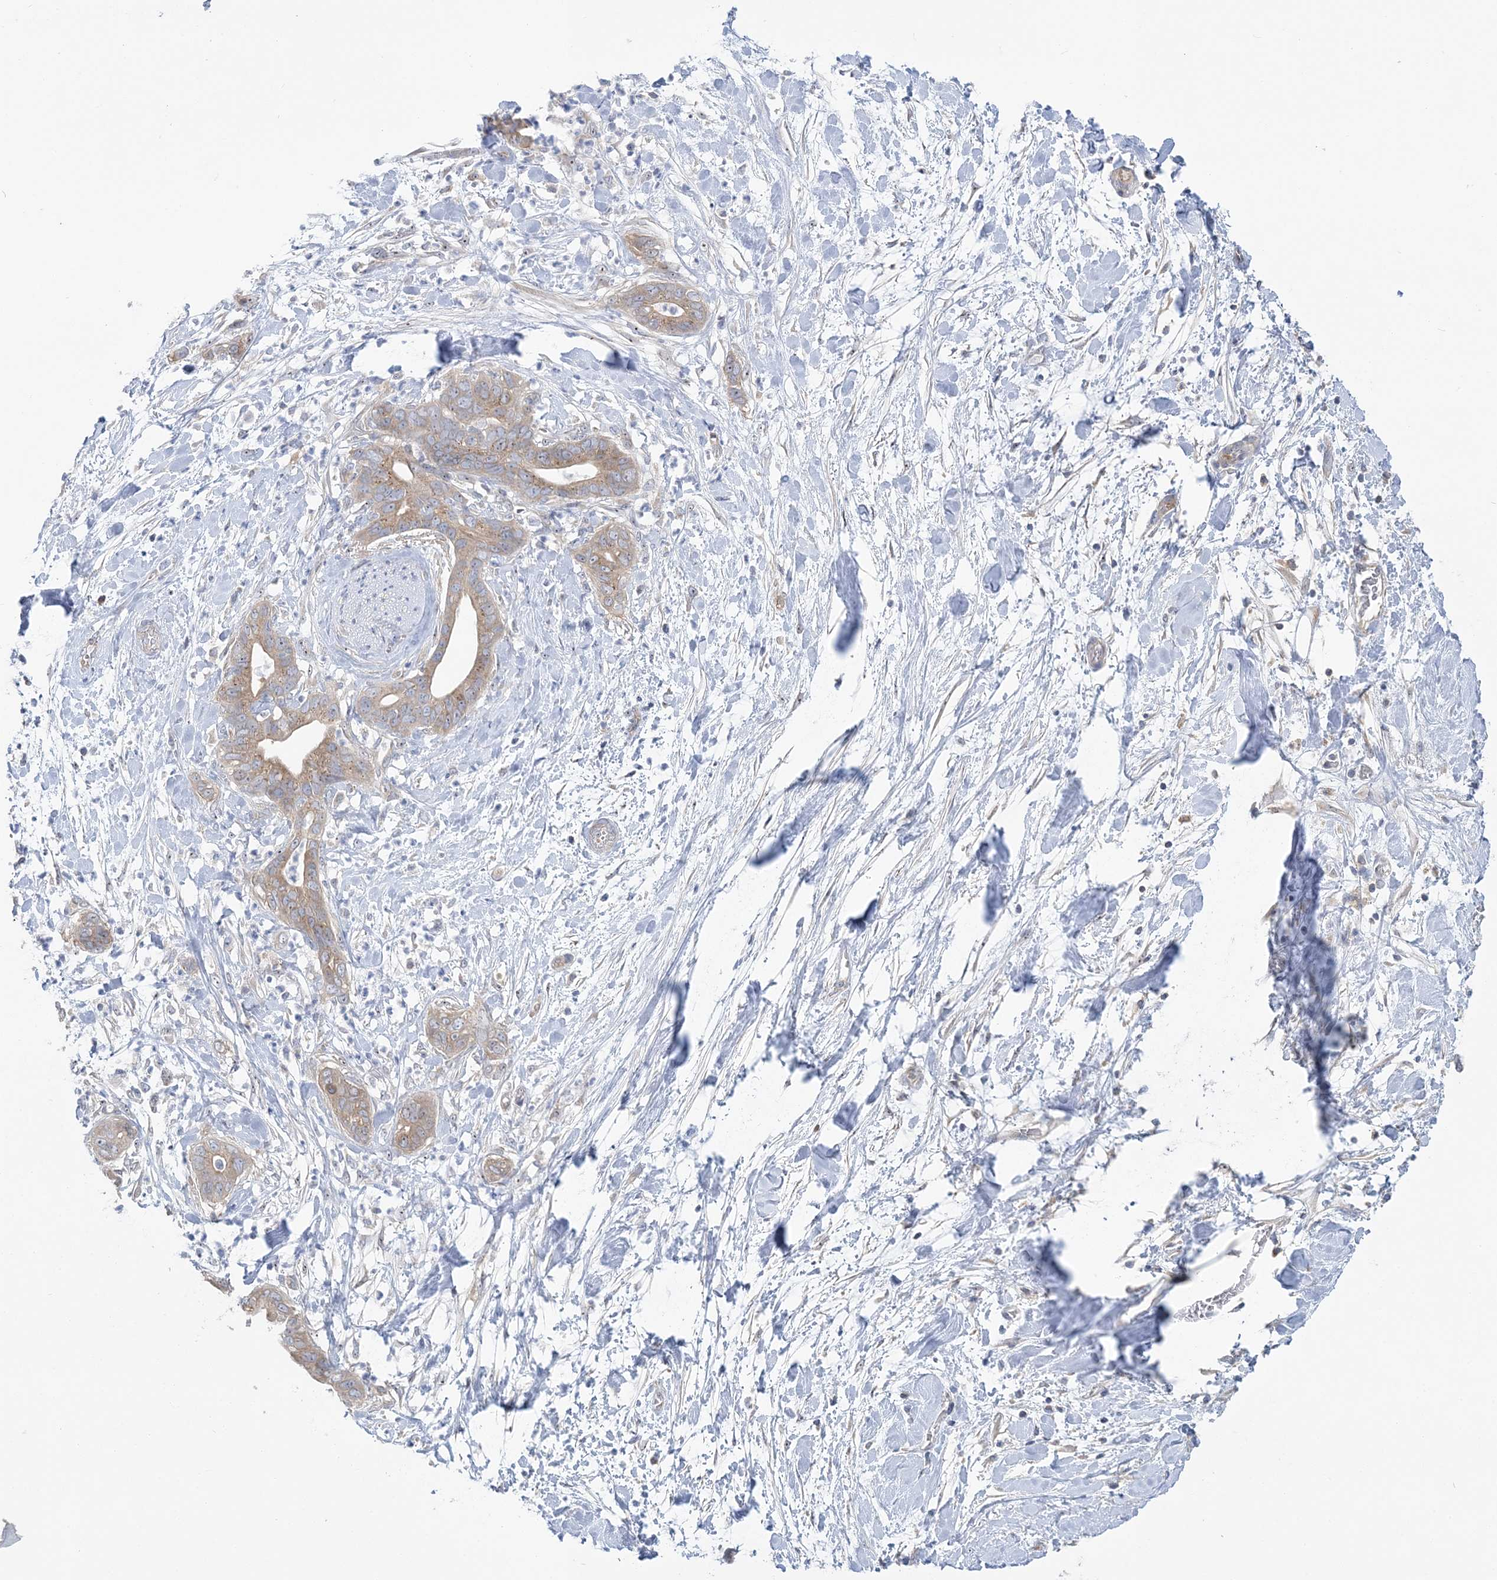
{"staining": {"intensity": "weak", "quantity": "25%-75%", "location": "cytoplasmic/membranous"}, "tissue": "pancreatic cancer", "cell_type": "Tumor cells", "image_type": "cancer", "snomed": [{"axis": "morphology", "description": "Adenocarcinoma, NOS"}, {"axis": "topography", "description": "Pancreas"}], "caption": "Immunohistochemistry (IHC) micrograph of neoplastic tissue: human pancreatic adenocarcinoma stained using immunohistochemistry shows low levels of weak protein expression localized specifically in the cytoplasmic/membranous of tumor cells, appearing as a cytoplasmic/membranous brown color.", "gene": "MMADHC", "patient": {"sex": "female", "age": 78}}